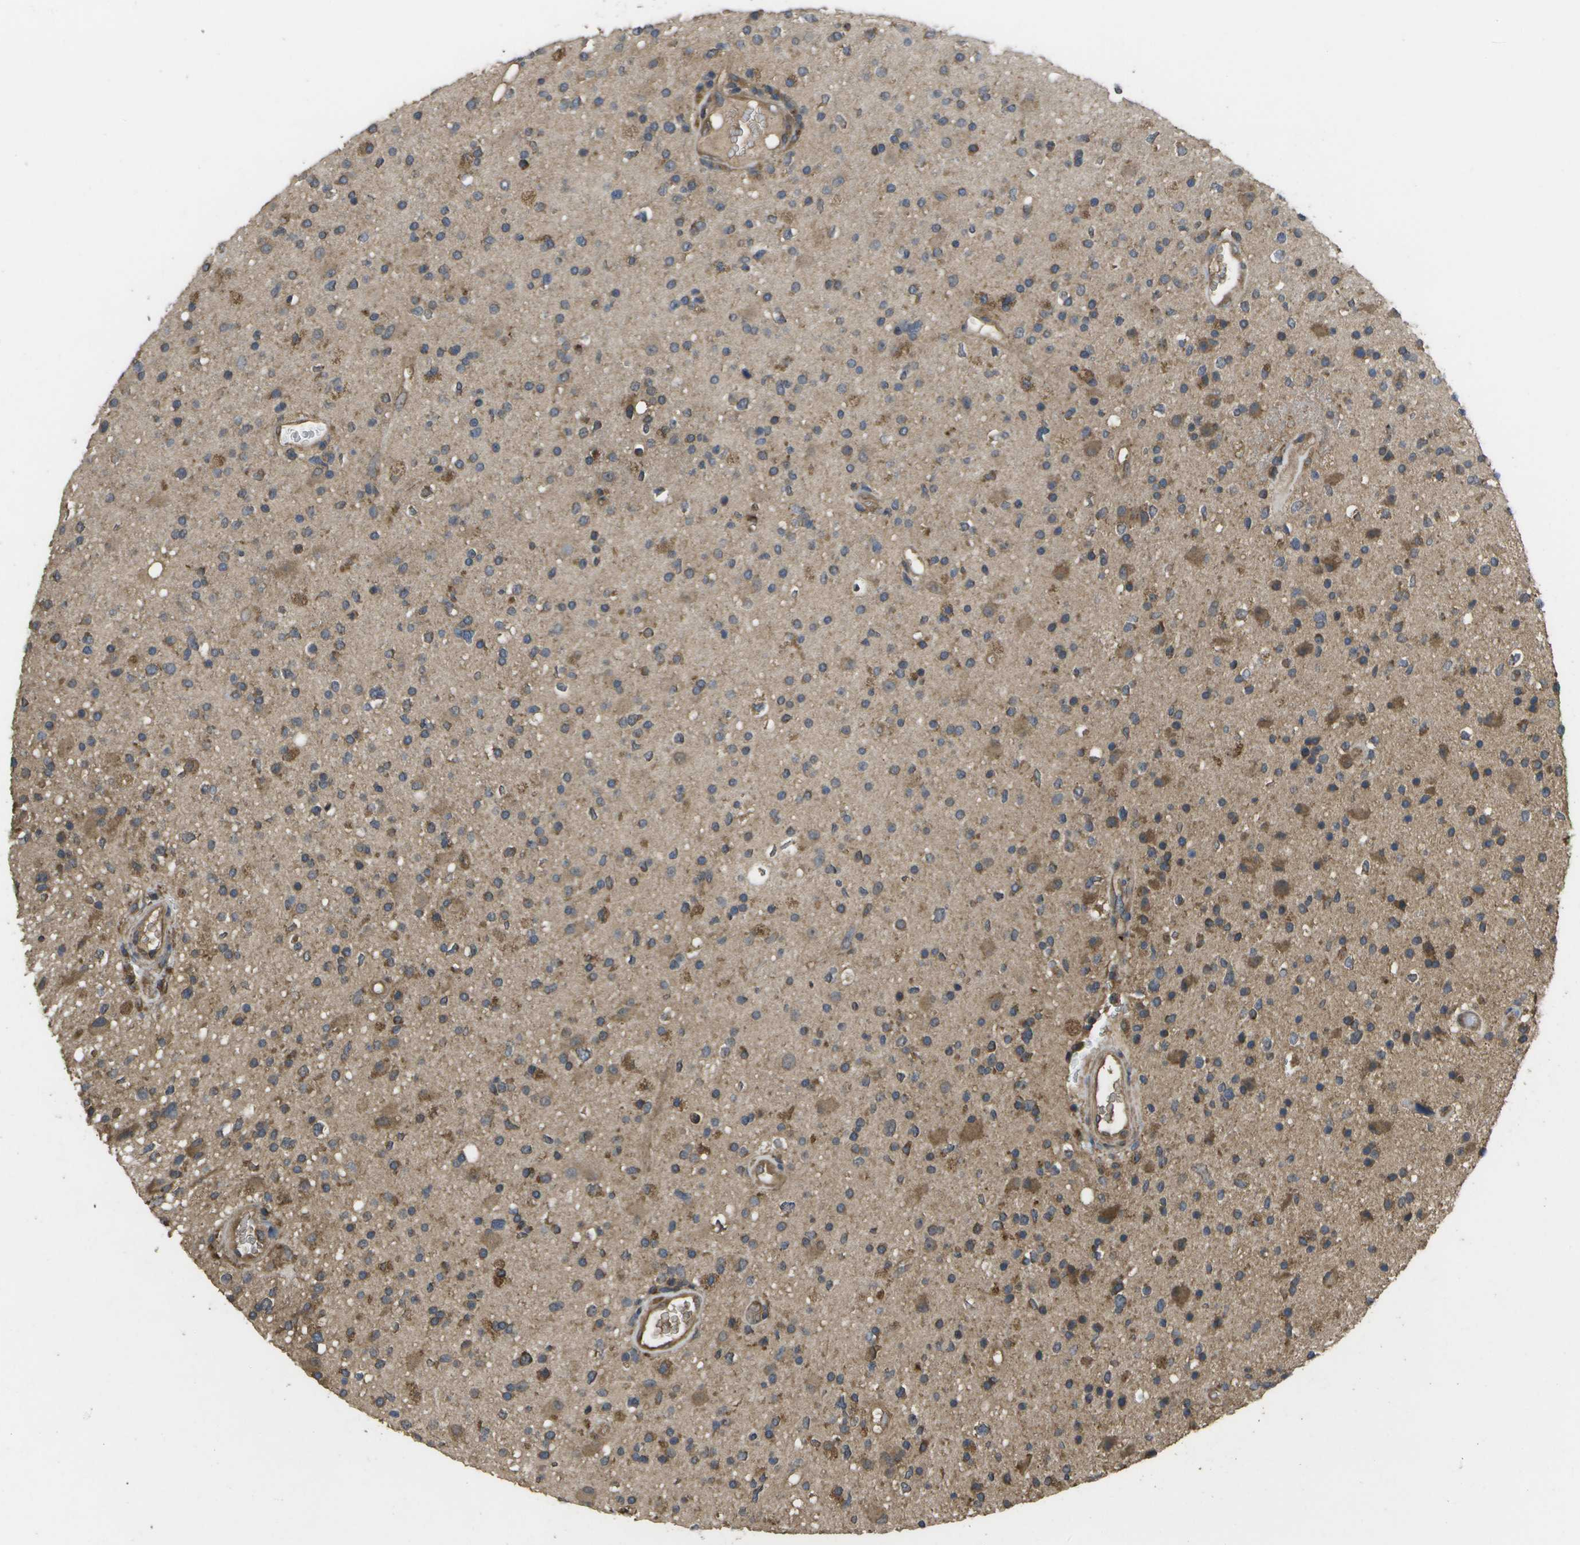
{"staining": {"intensity": "moderate", "quantity": "25%-75%", "location": "cytoplasmic/membranous"}, "tissue": "glioma", "cell_type": "Tumor cells", "image_type": "cancer", "snomed": [{"axis": "morphology", "description": "Glioma, malignant, High grade"}, {"axis": "topography", "description": "Brain"}], "caption": "The image displays staining of glioma, revealing moderate cytoplasmic/membranous protein positivity (brown color) within tumor cells.", "gene": "SACS", "patient": {"sex": "male", "age": 33}}